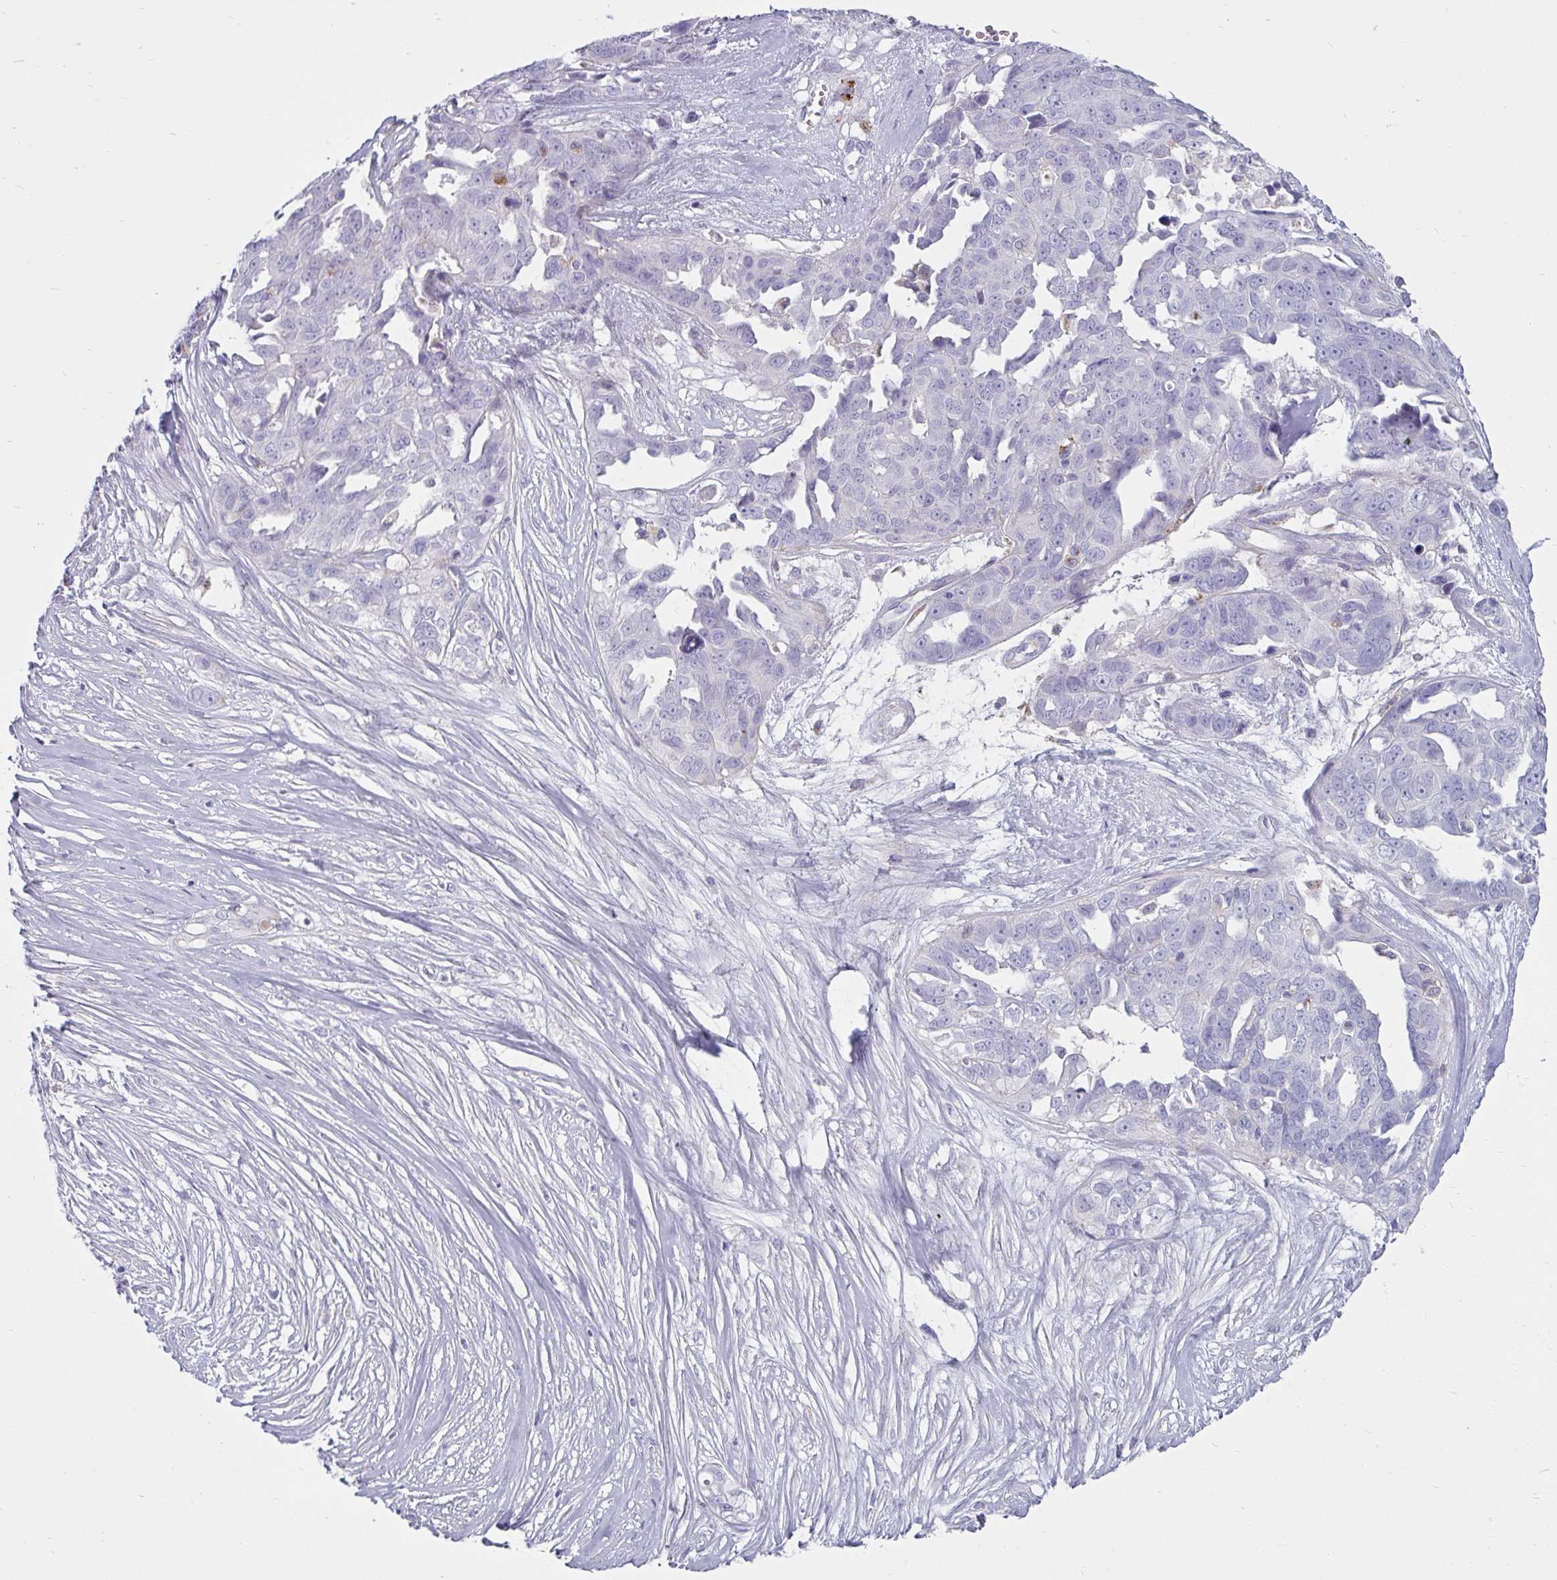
{"staining": {"intensity": "negative", "quantity": "none", "location": "none"}, "tissue": "ovarian cancer", "cell_type": "Tumor cells", "image_type": "cancer", "snomed": [{"axis": "morphology", "description": "Carcinoma, endometroid"}, {"axis": "topography", "description": "Ovary"}], "caption": "A micrograph of ovarian cancer stained for a protein demonstrates no brown staining in tumor cells.", "gene": "CTSZ", "patient": {"sex": "female", "age": 70}}